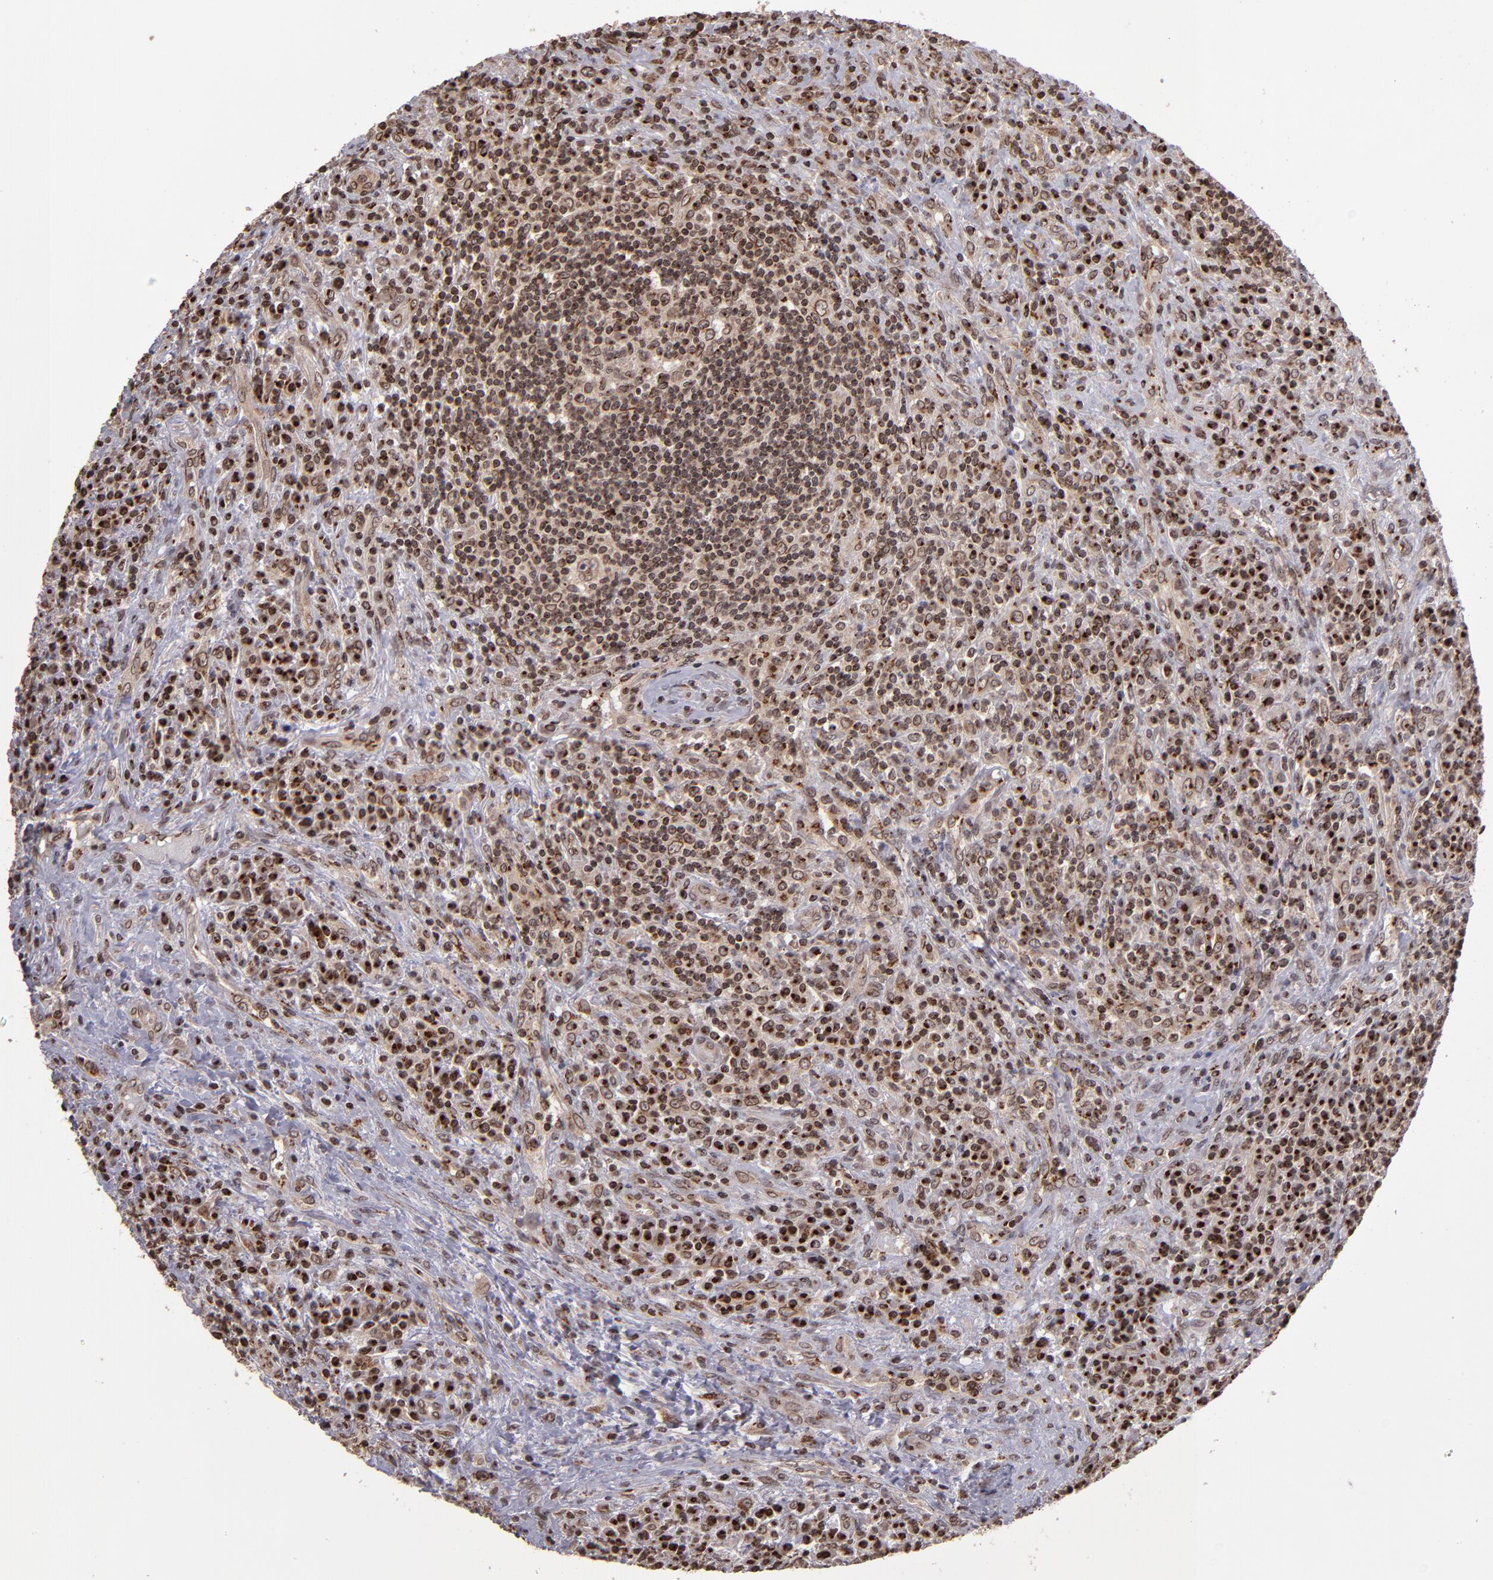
{"staining": {"intensity": "moderate", "quantity": ">75%", "location": "nuclear"}, "tissue": "lymphoma", "cell_type": "Tumor cells", "image_type": "cancer", "snomed": [{"axis": "morphology", "description": "Hodgkin's disease, NOS"}, {"axis": "topography", "description": "Lymph node"}], "caption": "Immunohistochemical staining of lymphoma exhibits moderate nuclear protein expression in approximately >75% of tumor cells.", "gene": "CSDC2", "patient": {"sex": "female", "age": 25}}